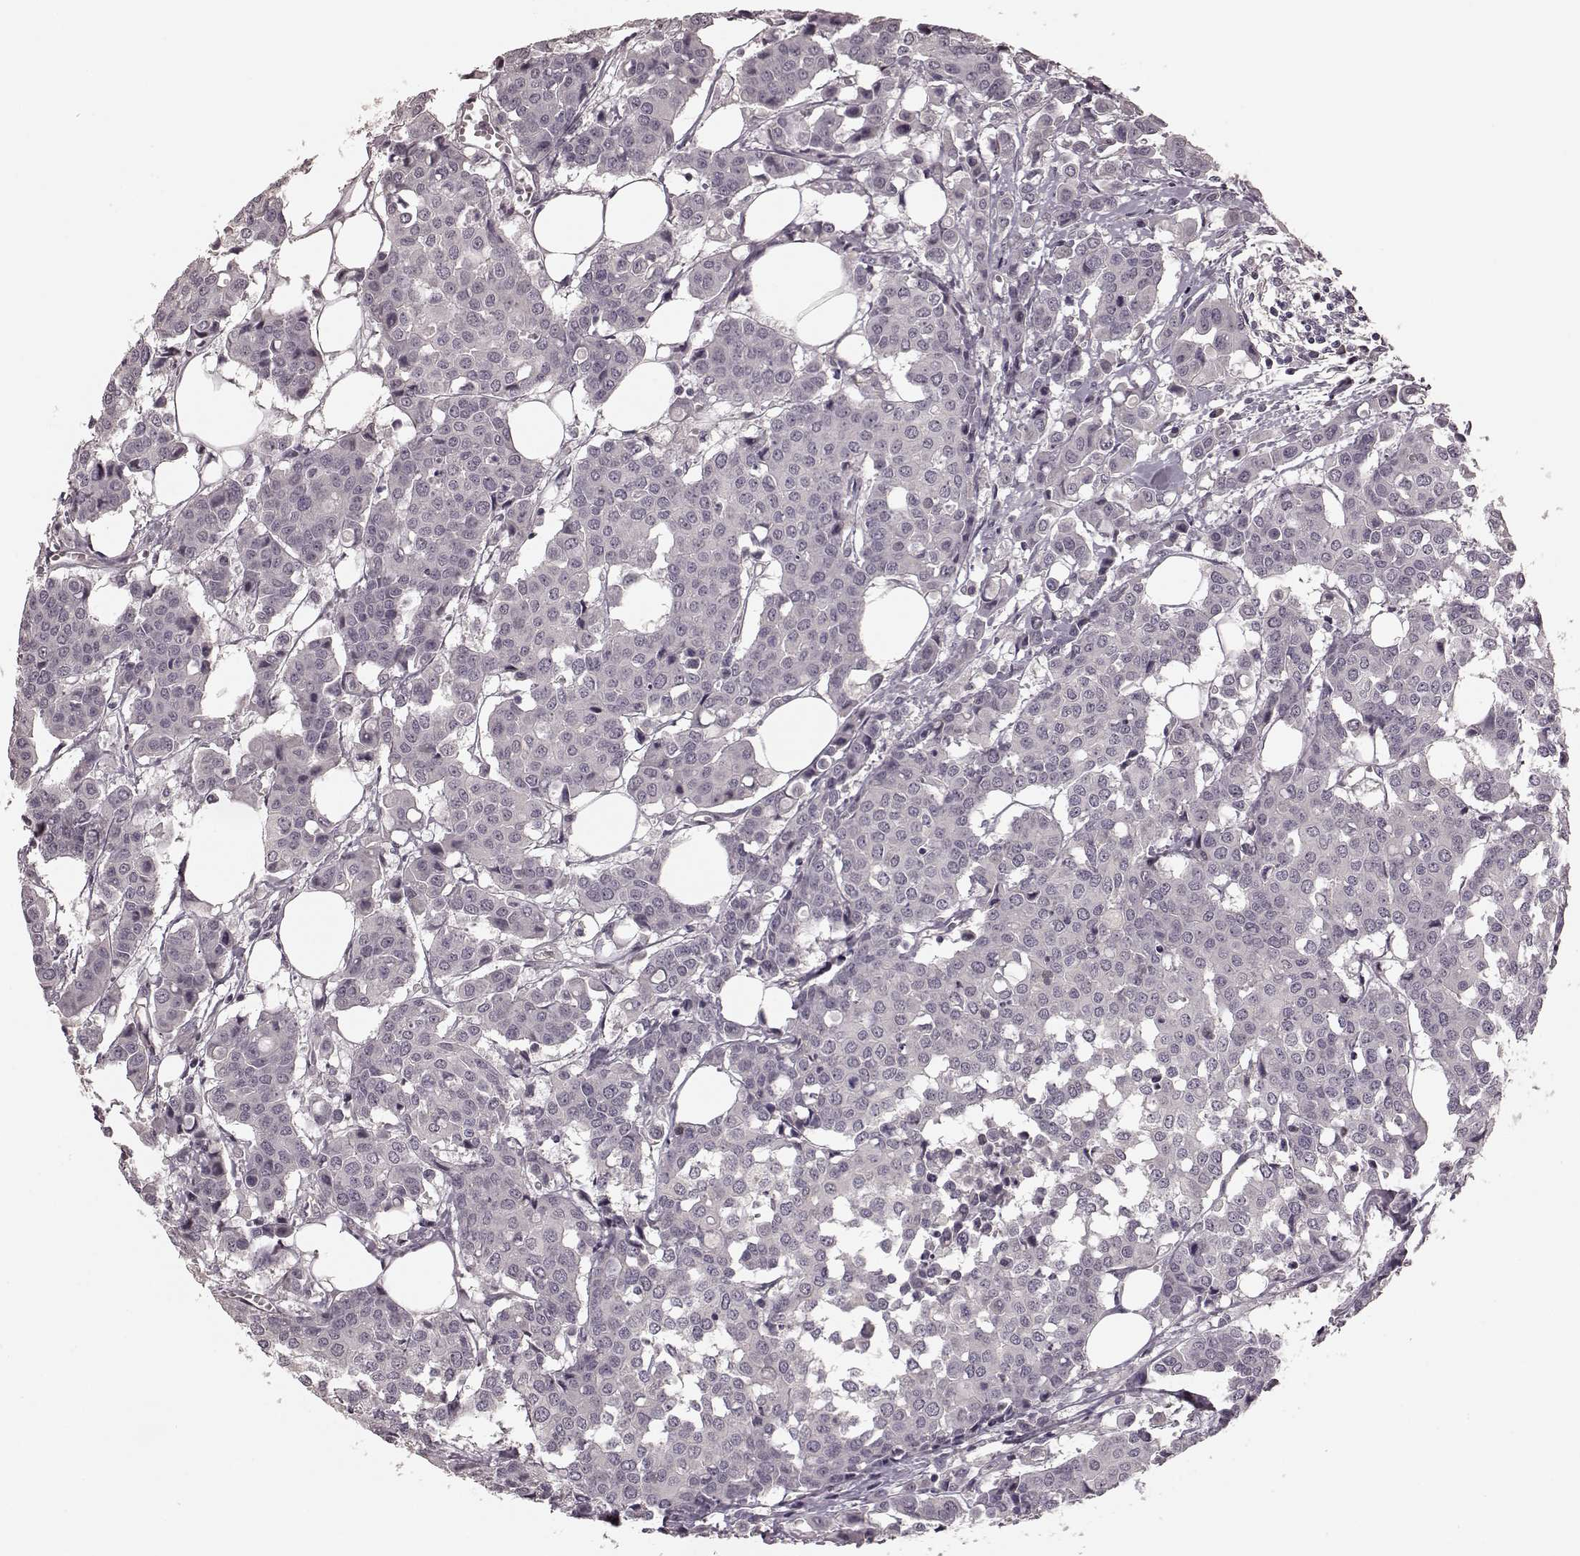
{"staining": {"intensity": "negative", "quantity": "none", "location": "none"}, "tissue": "carcinoid", "cell_type": "Tumor cells", "image_type": "cancer", "snomed": [{"axis": "morphology", "description": "Carcinoid, malignant, NOS"}, {"axis": "topography", "description": "Colon"}], "caption": "Tumor cells show no significant protein positivity in carcinoid.", "gene": "PRKCE", "patient": {"sex": "male", "age": 81}}